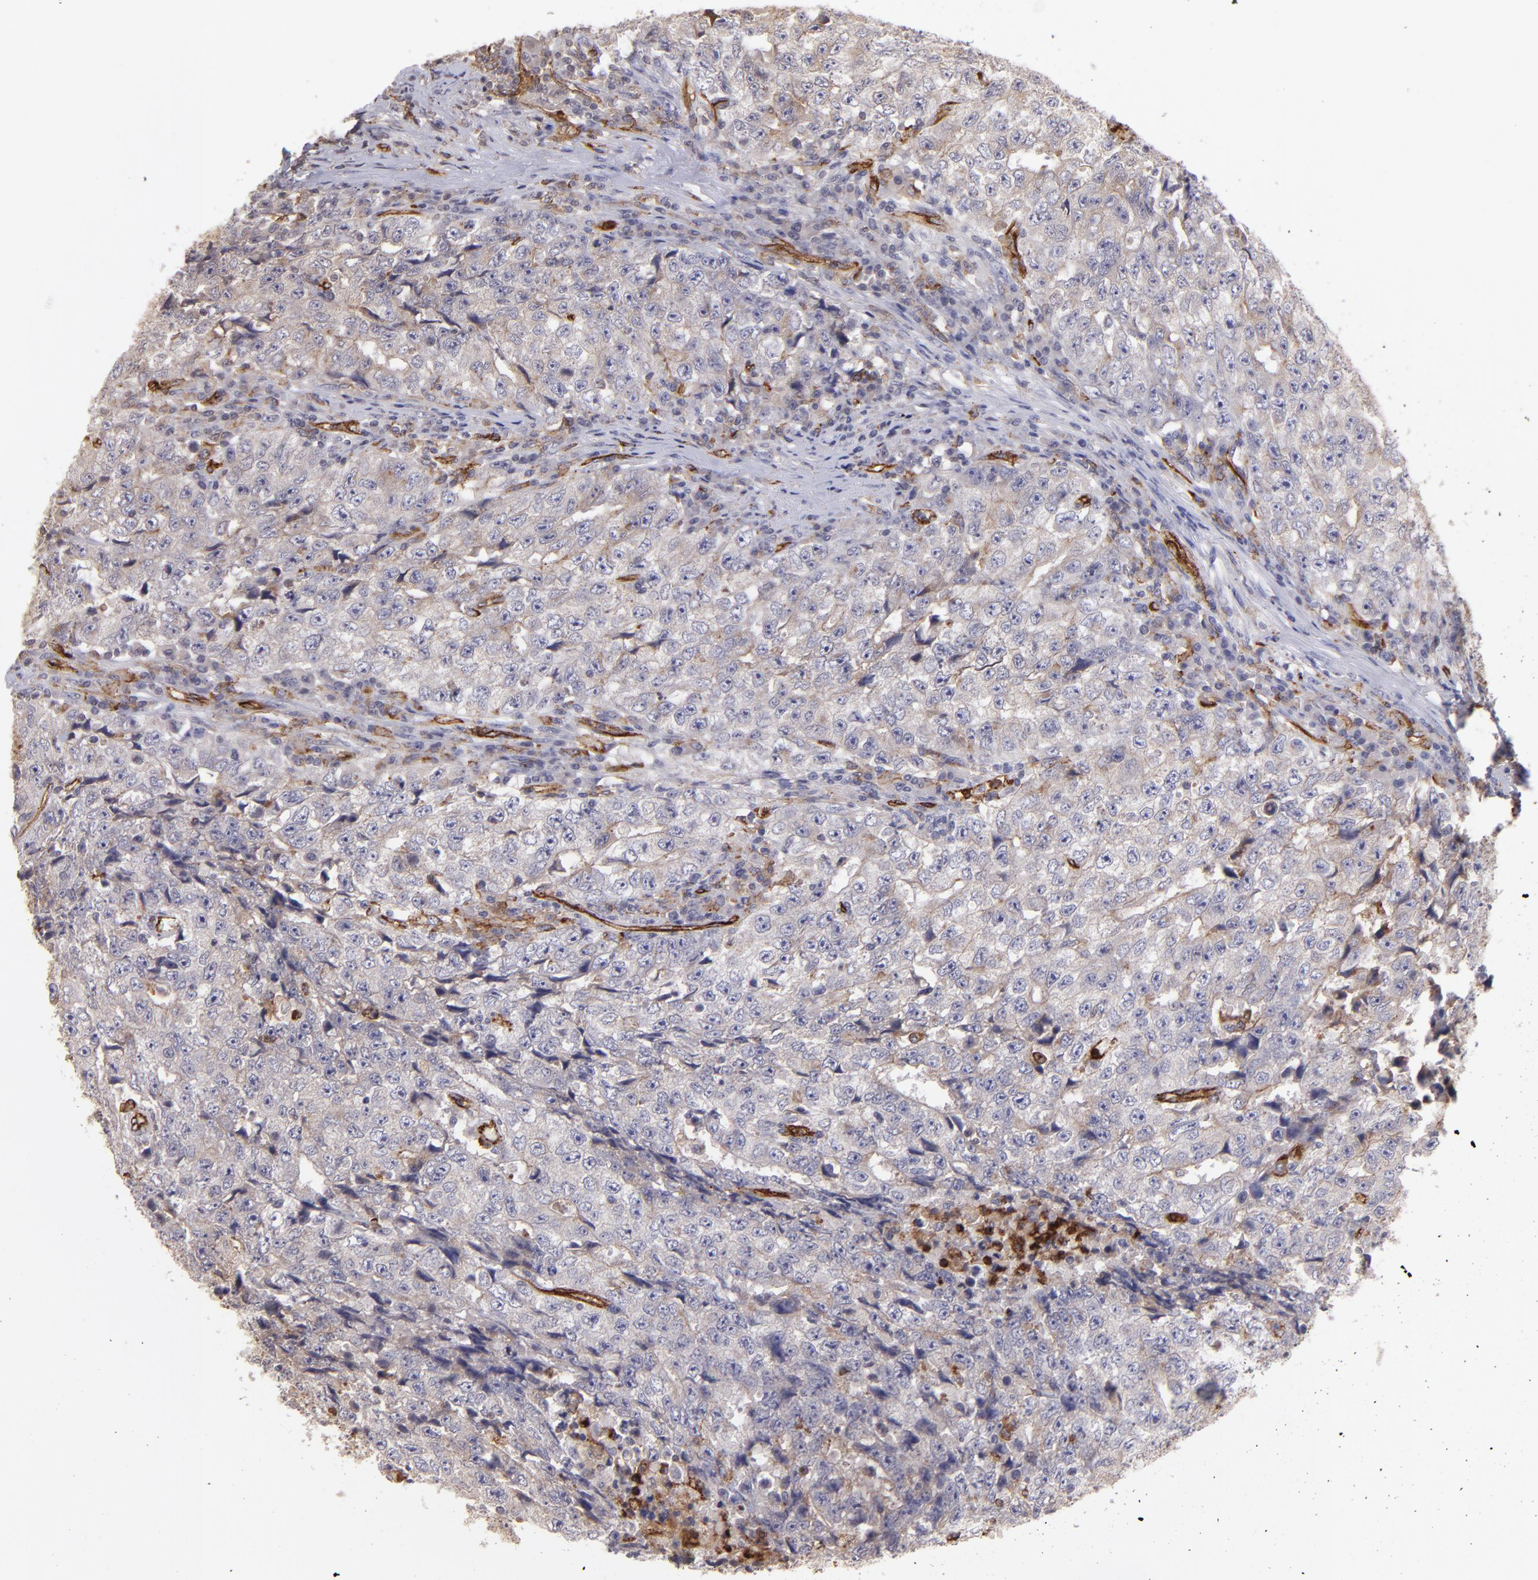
{"staining": {"intensity": "weak", "quantity": "<25%", "location": "cytoplasmic/membranous"}, "tissue": "testis cancer", "cell_type": "Tumor cells", "image_type": "cancer", "snomed": [{"axis": "morphology", "description": "Necrosis, NOS"}, {"axis": "morphology", "description": "Carcinoma, Embryonal, NOS"}, {"axis": "topography", "description": "Testis"}], "caption": "Tumor cells show no significant expression in testis cancer.", "gene": "DYSF", "patient": {"sex": "male", "age": 19}}